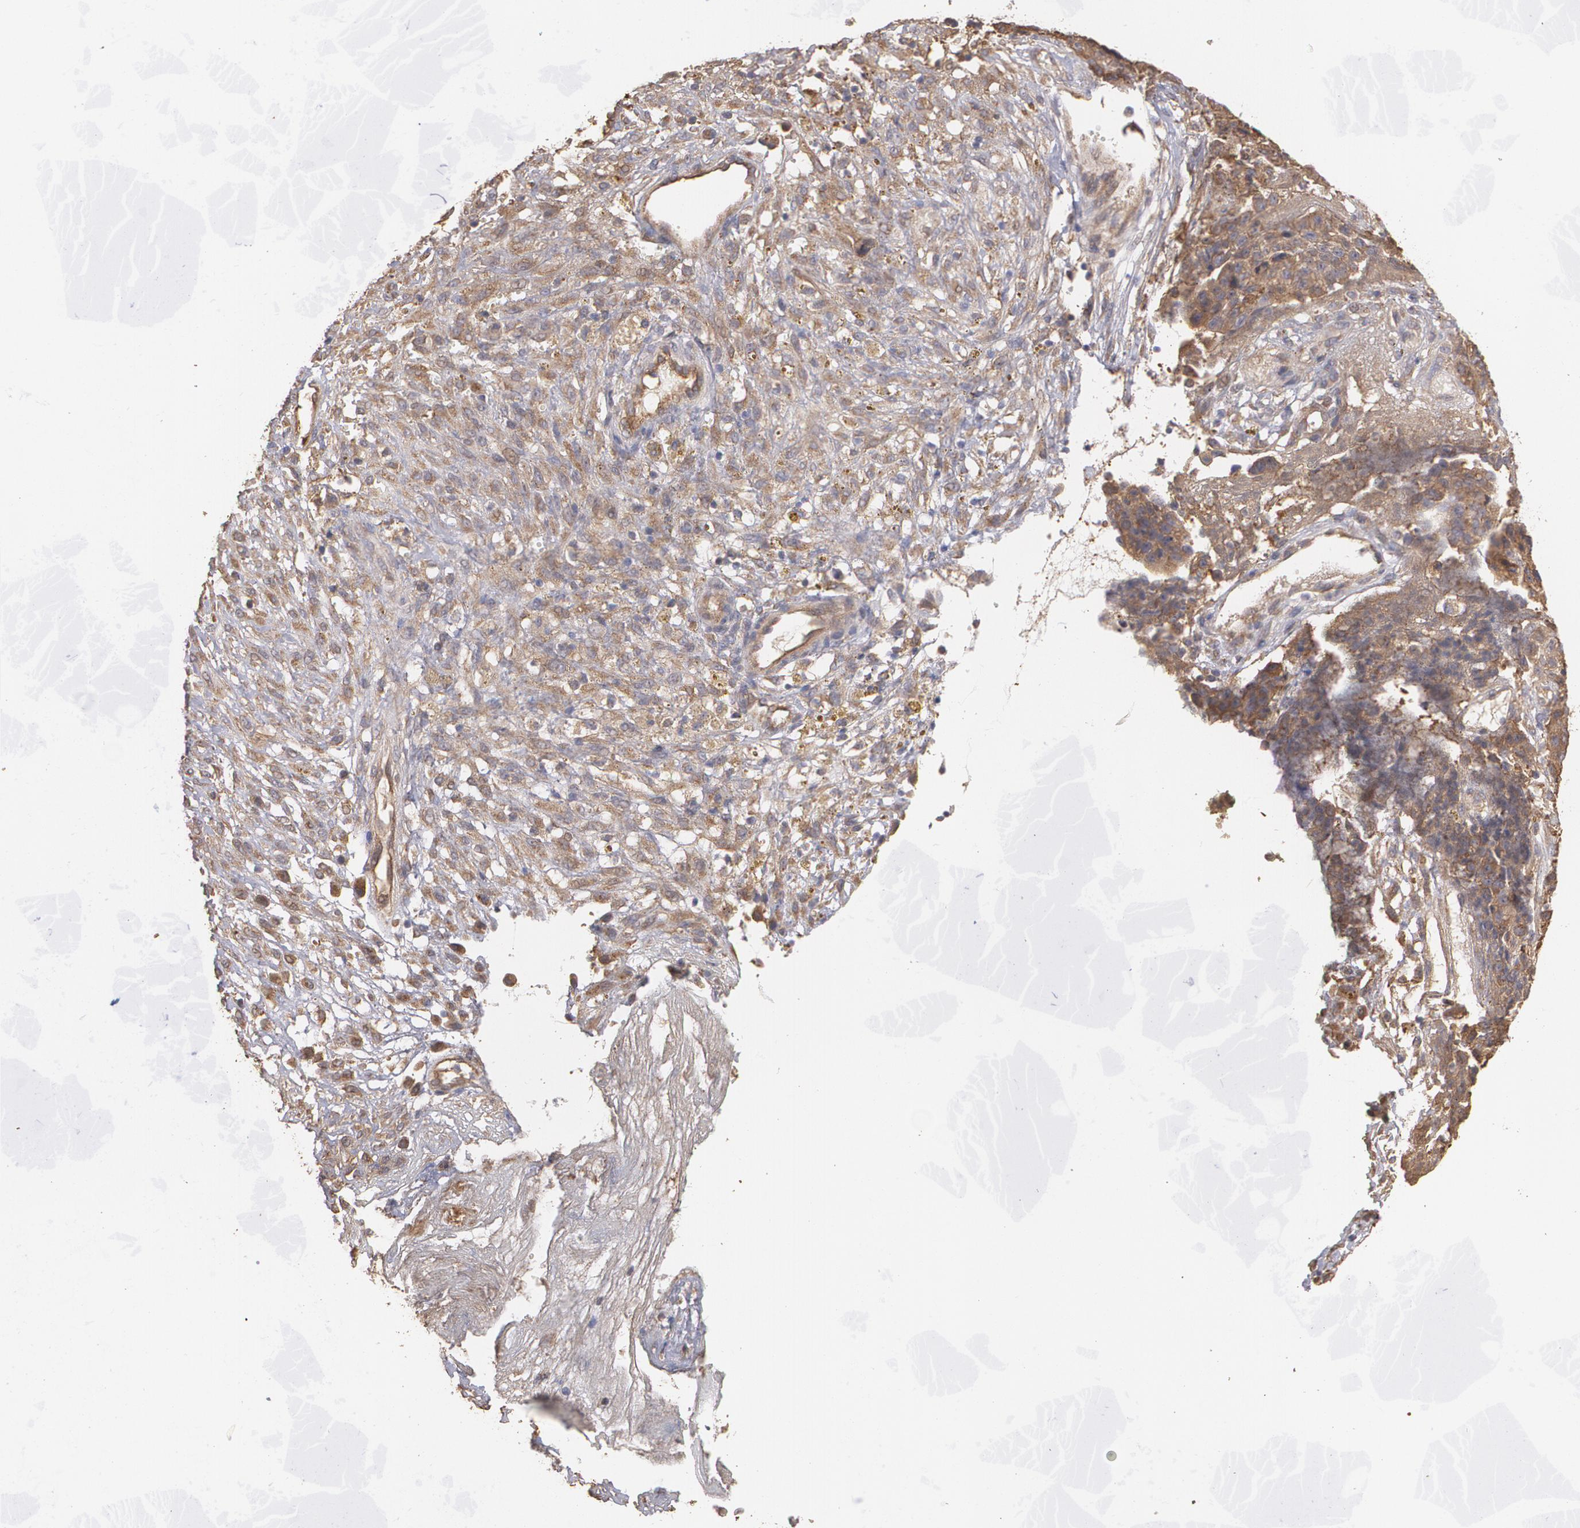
{"staining": {"intensity": "moderate", "quantity": ">75%", "location": "cytoplasmic/membranous"}, "tissue": "ovarian cancer", "cell_type": "Tumor cells", "image_type": "cancer", "snomed": [{"axis": "morphology", "description": "Carcinoma, endometroid"}, {"axis": "topography", "description": "Ovary"}], "caption": "Endometroid carcinoma (ovarian) stained with a brown dye reveals moderate cytoplasmic/membranous positive expression in approximately >75% of tumor cells.", "gene": "PON1", "patient": {"sex": "female", "age": 42}}